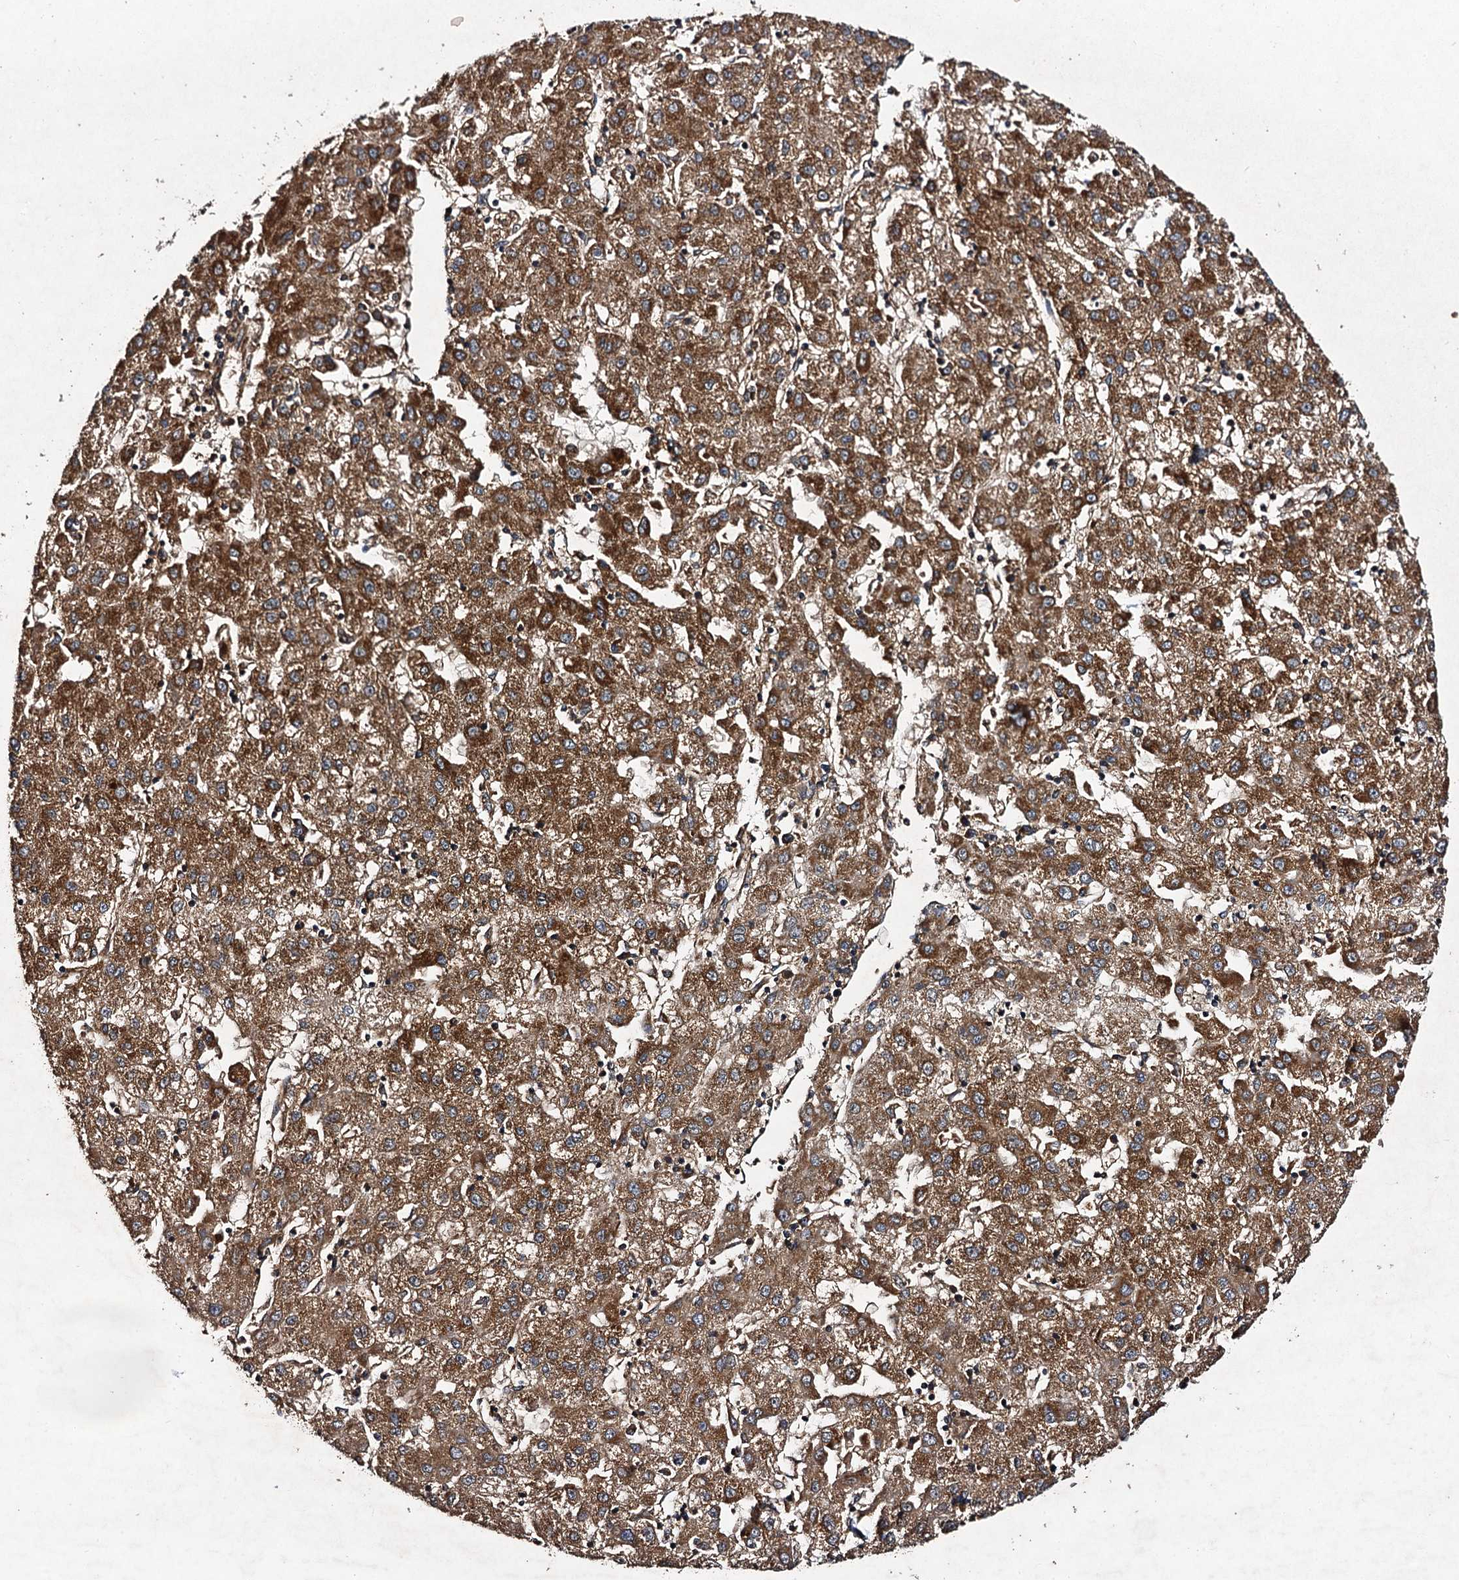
{"staining": {"intensity": "strong", "quantity": ">75%", "location": "cytoplasmic/membranous"}, "tissue": "liver cancer", "cell_type": "Tumor cells", "image_type": "cancer", "snomed": [{"axis": "morphology", "description": "Carcinoma, Hepatocellular, NOS"}, {"axis": "topography", "description": "Liver"}], "caption": "Protein expression by immunohistochemistry displays strong cytoplasmic/membranous staining in approximately >75% of tumor cells in liver cancer (hepatocellular carcinoma).", "gene": "NDUFA13", "patient": {"sex": "male", "age": 72}}